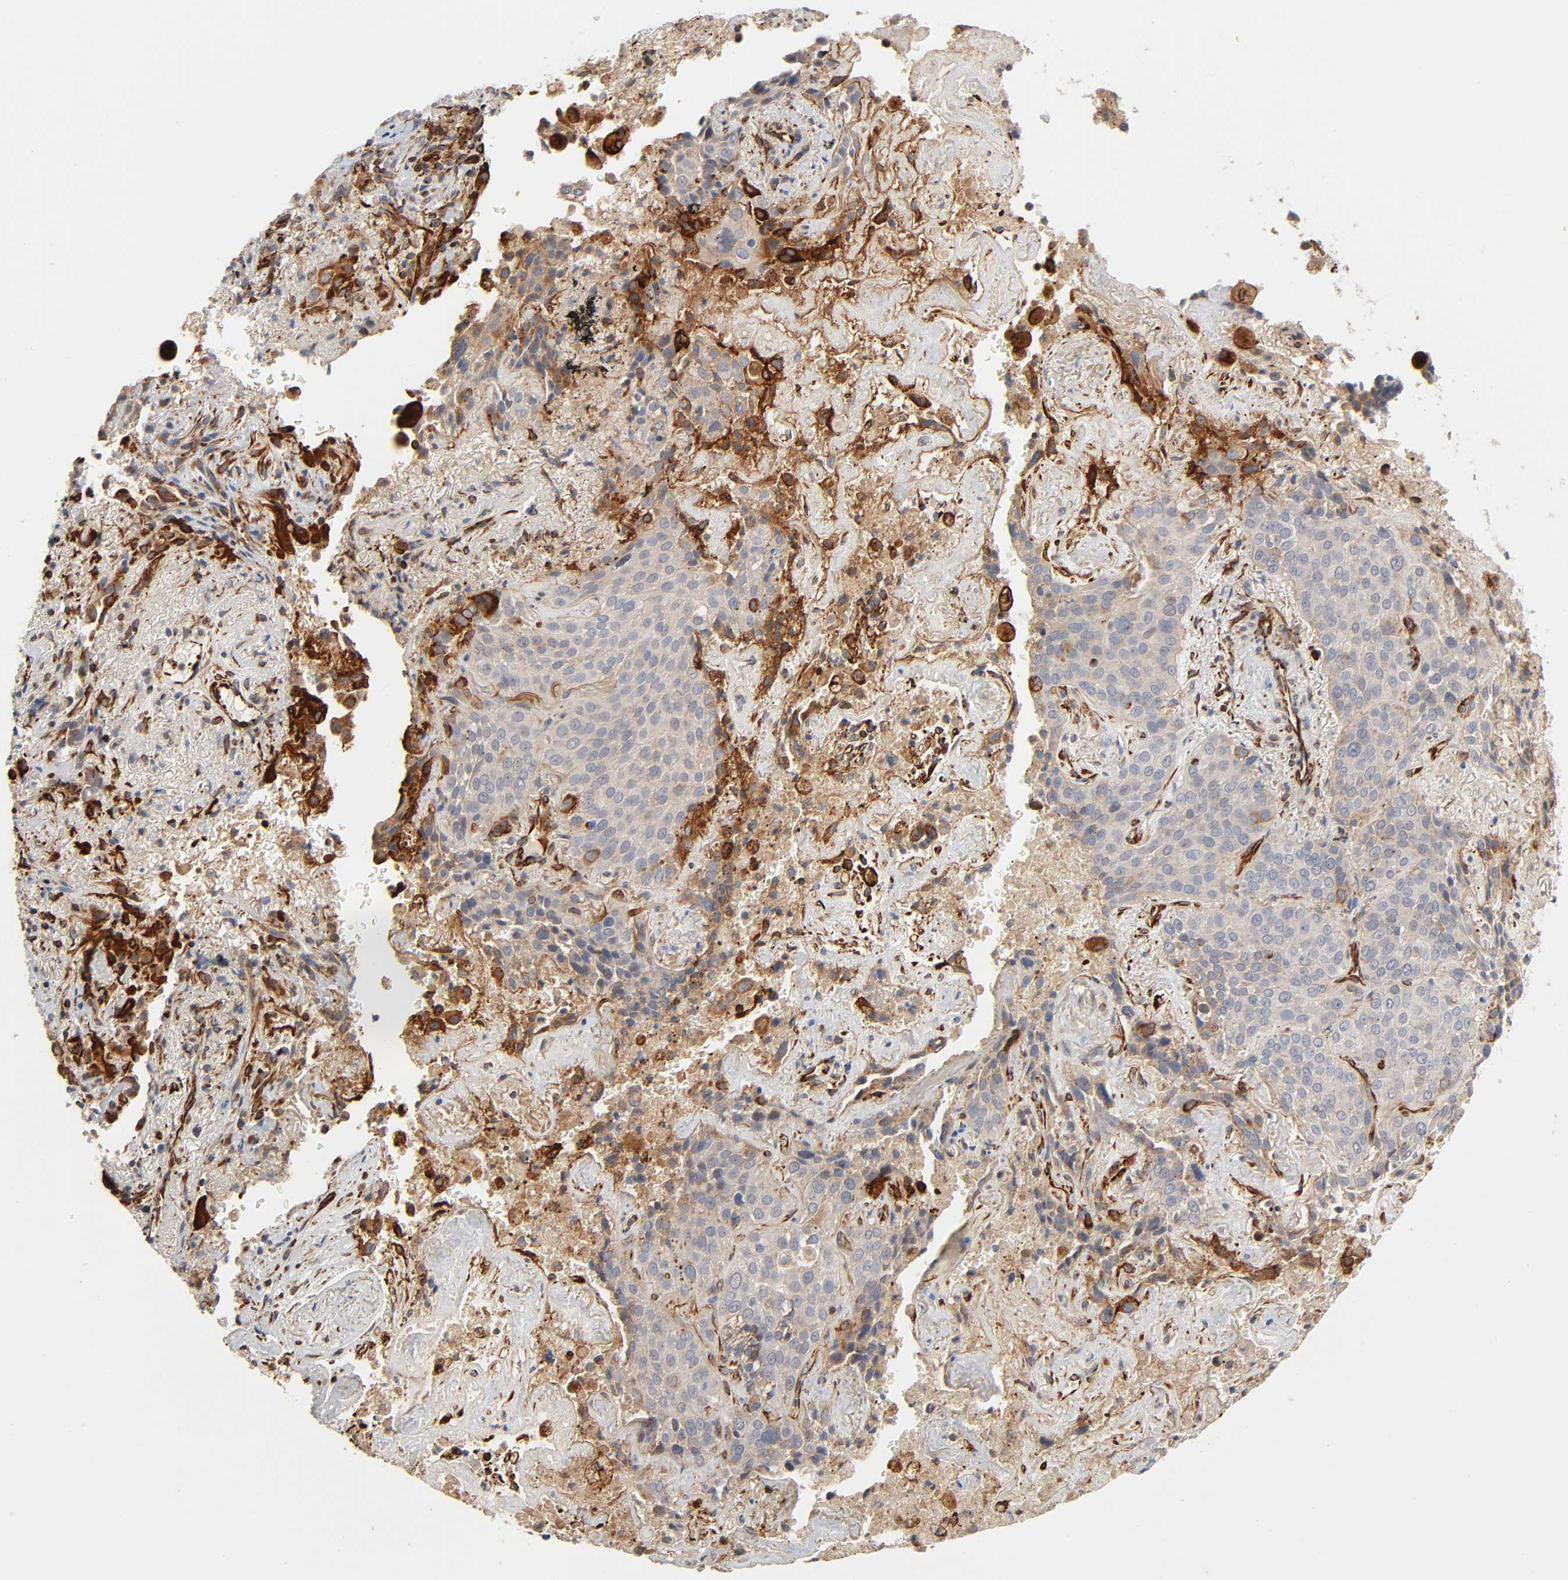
{"staining": {"intensity": "weak", "quantity": ">75%", "location": "cytoplasmic/membranous"}, "tissue": "lung cancer", "cell_type": "Tumor cells", "image_type": "cancer", "snomed": [{"axis": "morphology", "description": "Squamous cell carcinoma, NOS"}, {"axis": "topography", "description": "Lung"}], "caption": "Immunohistochemistry (DAB) staining of human lung cancer exhibits weak cytoplasmic/membranous protein positivity in approximately >75% of tumor cells.", "gene": "REEP6", "patient": {"sex": "male", "age": 54}}